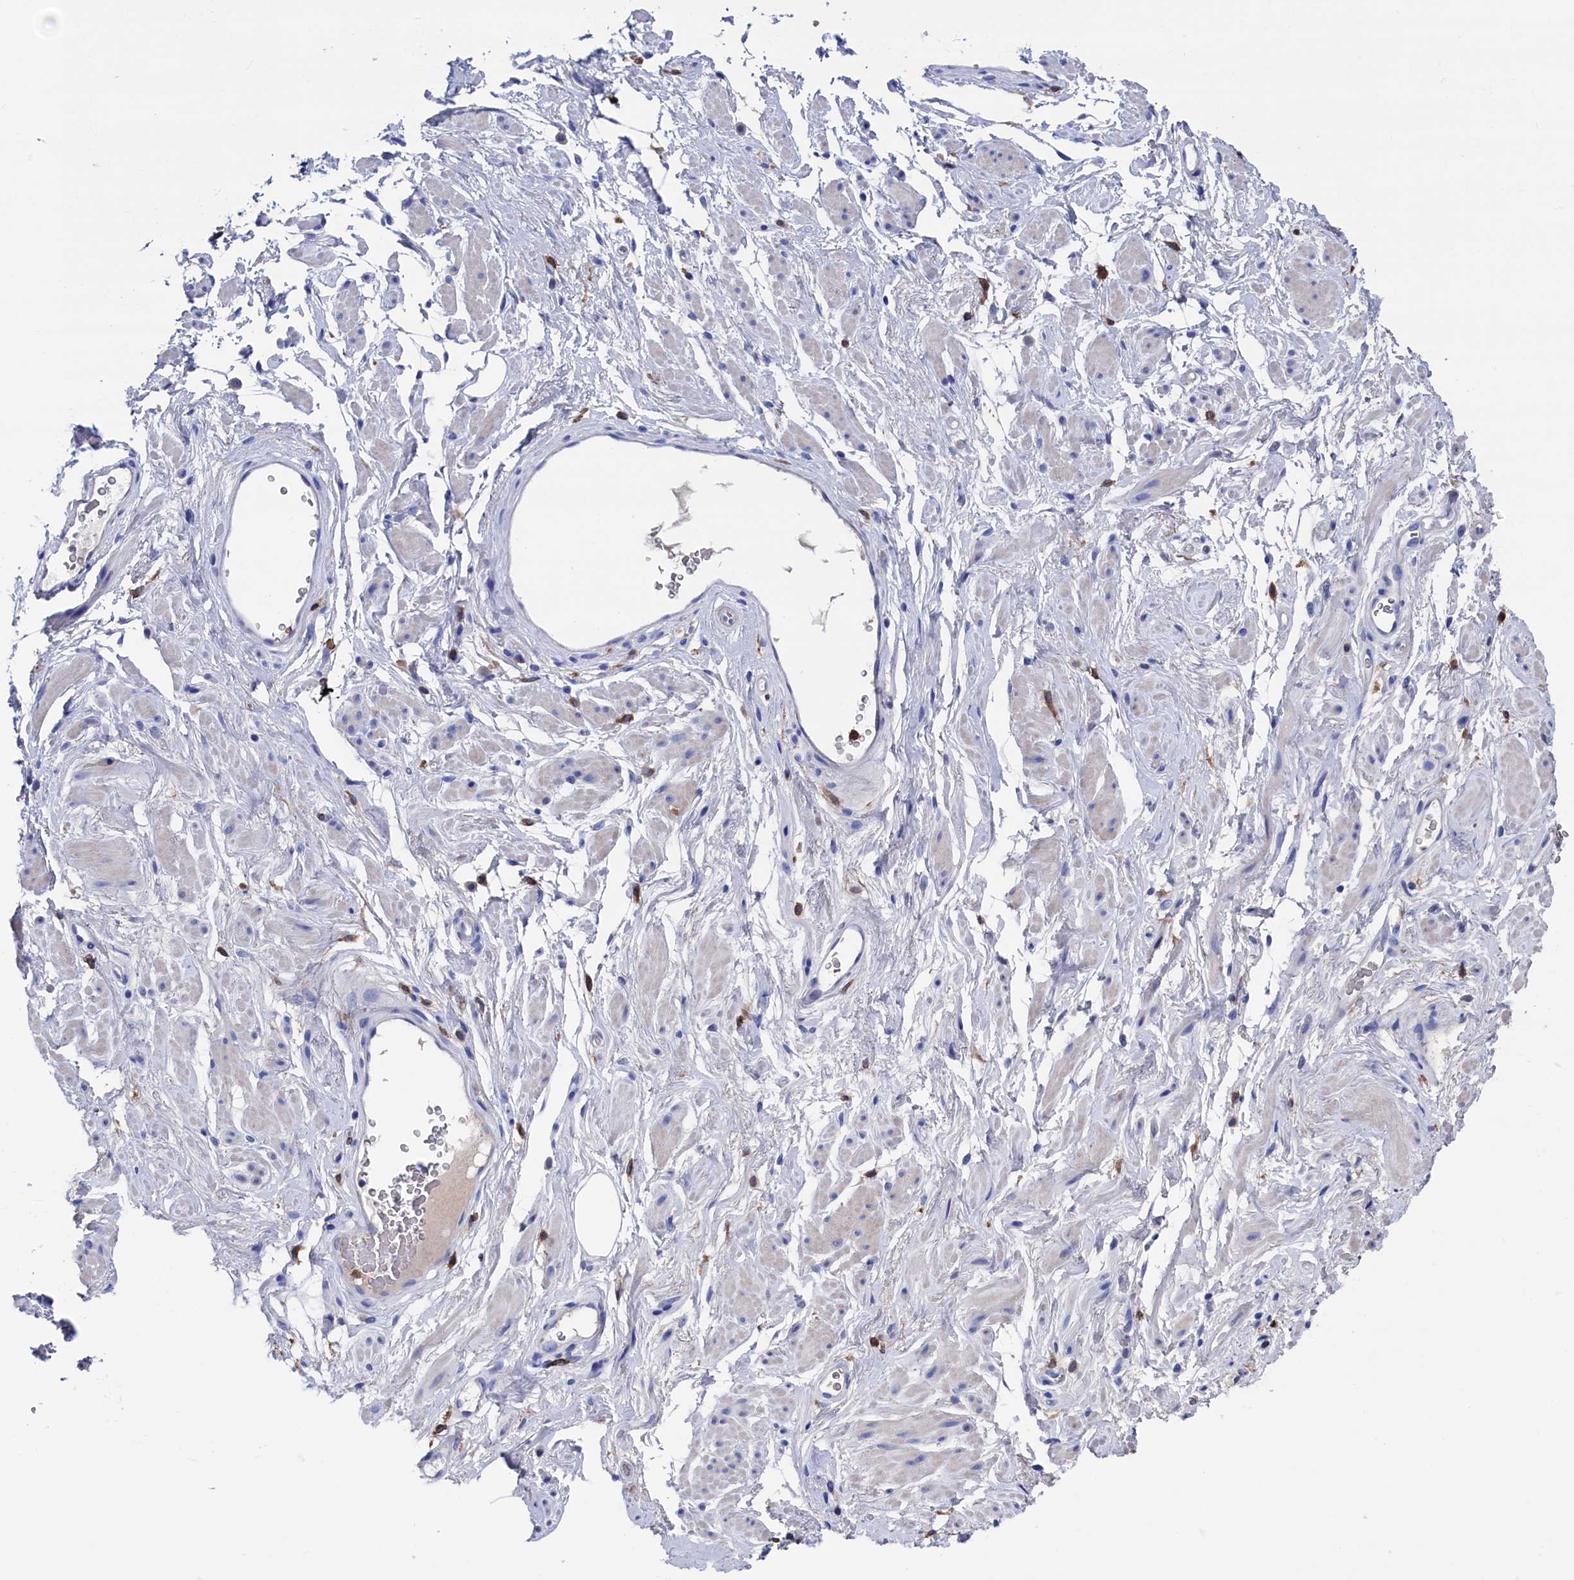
{"staining": {"intensity": "negative", "quantity": "none", "location": "none"}, "tissue": "adipose tissue", "cell_type": "Adipocytes", "image_type": "normal", "snomed": [{"axis": "morphology", "description": "Normal tissue, NOS"}, {"axis": "morphology", "description": "Adenocarcinoma, NOS"}, {"axis": "topography", "description": "Rectum"}, {"axis": "topography", "description": "Vagina"}, {"axis": "topography", "description": "Peripheral nerve tissue"}], "caption": "Immunohistochemical staining of normal adipose tissue demonstrates no significant expression in adipocytes.", "gene": "TYROBP", "patient": {"sex": "female", "age": 71}}